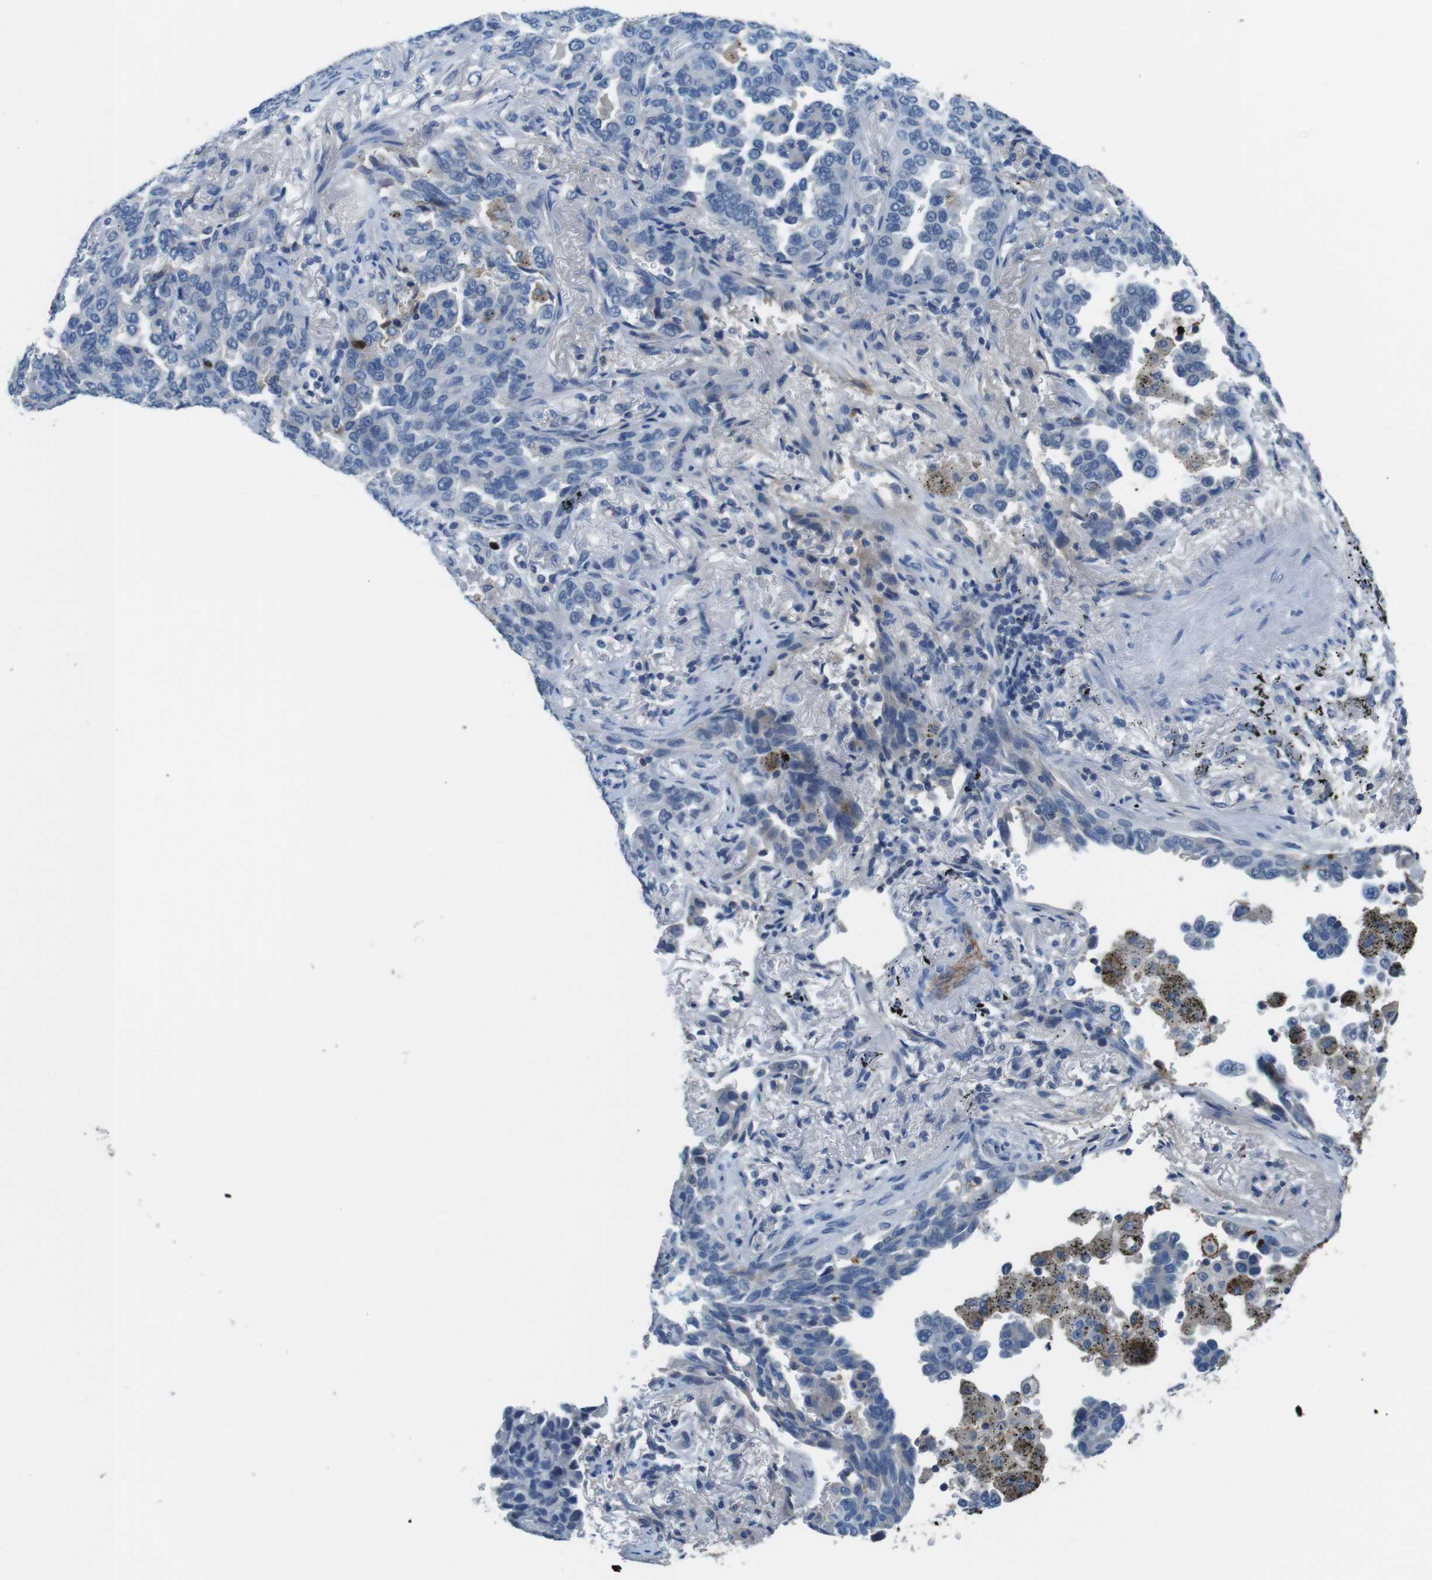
{"staining": {"intensity": "negative", "quantity": "none", "location": "none"}, "tissue": "lung cancer", "cell_type": "Tumor cells", "image_type": "cancer", "snomed": [{"axis": "morphology", "description": "Normal tissue, NOS"}, {"axis": "morphology", "description": "Adenocarcinoma, NOS"}, {"axis": "topography", "description": "Lung"}], "caption": "An immunohistochemistry (IHC) image of lung cancer (adenocarcinoma) is shown. There is no staining in tumor cells of lung cancer (adenocarcinoma).", "gene": "TMPRSS15", "patient": {"sex": "male", "age": 59}}